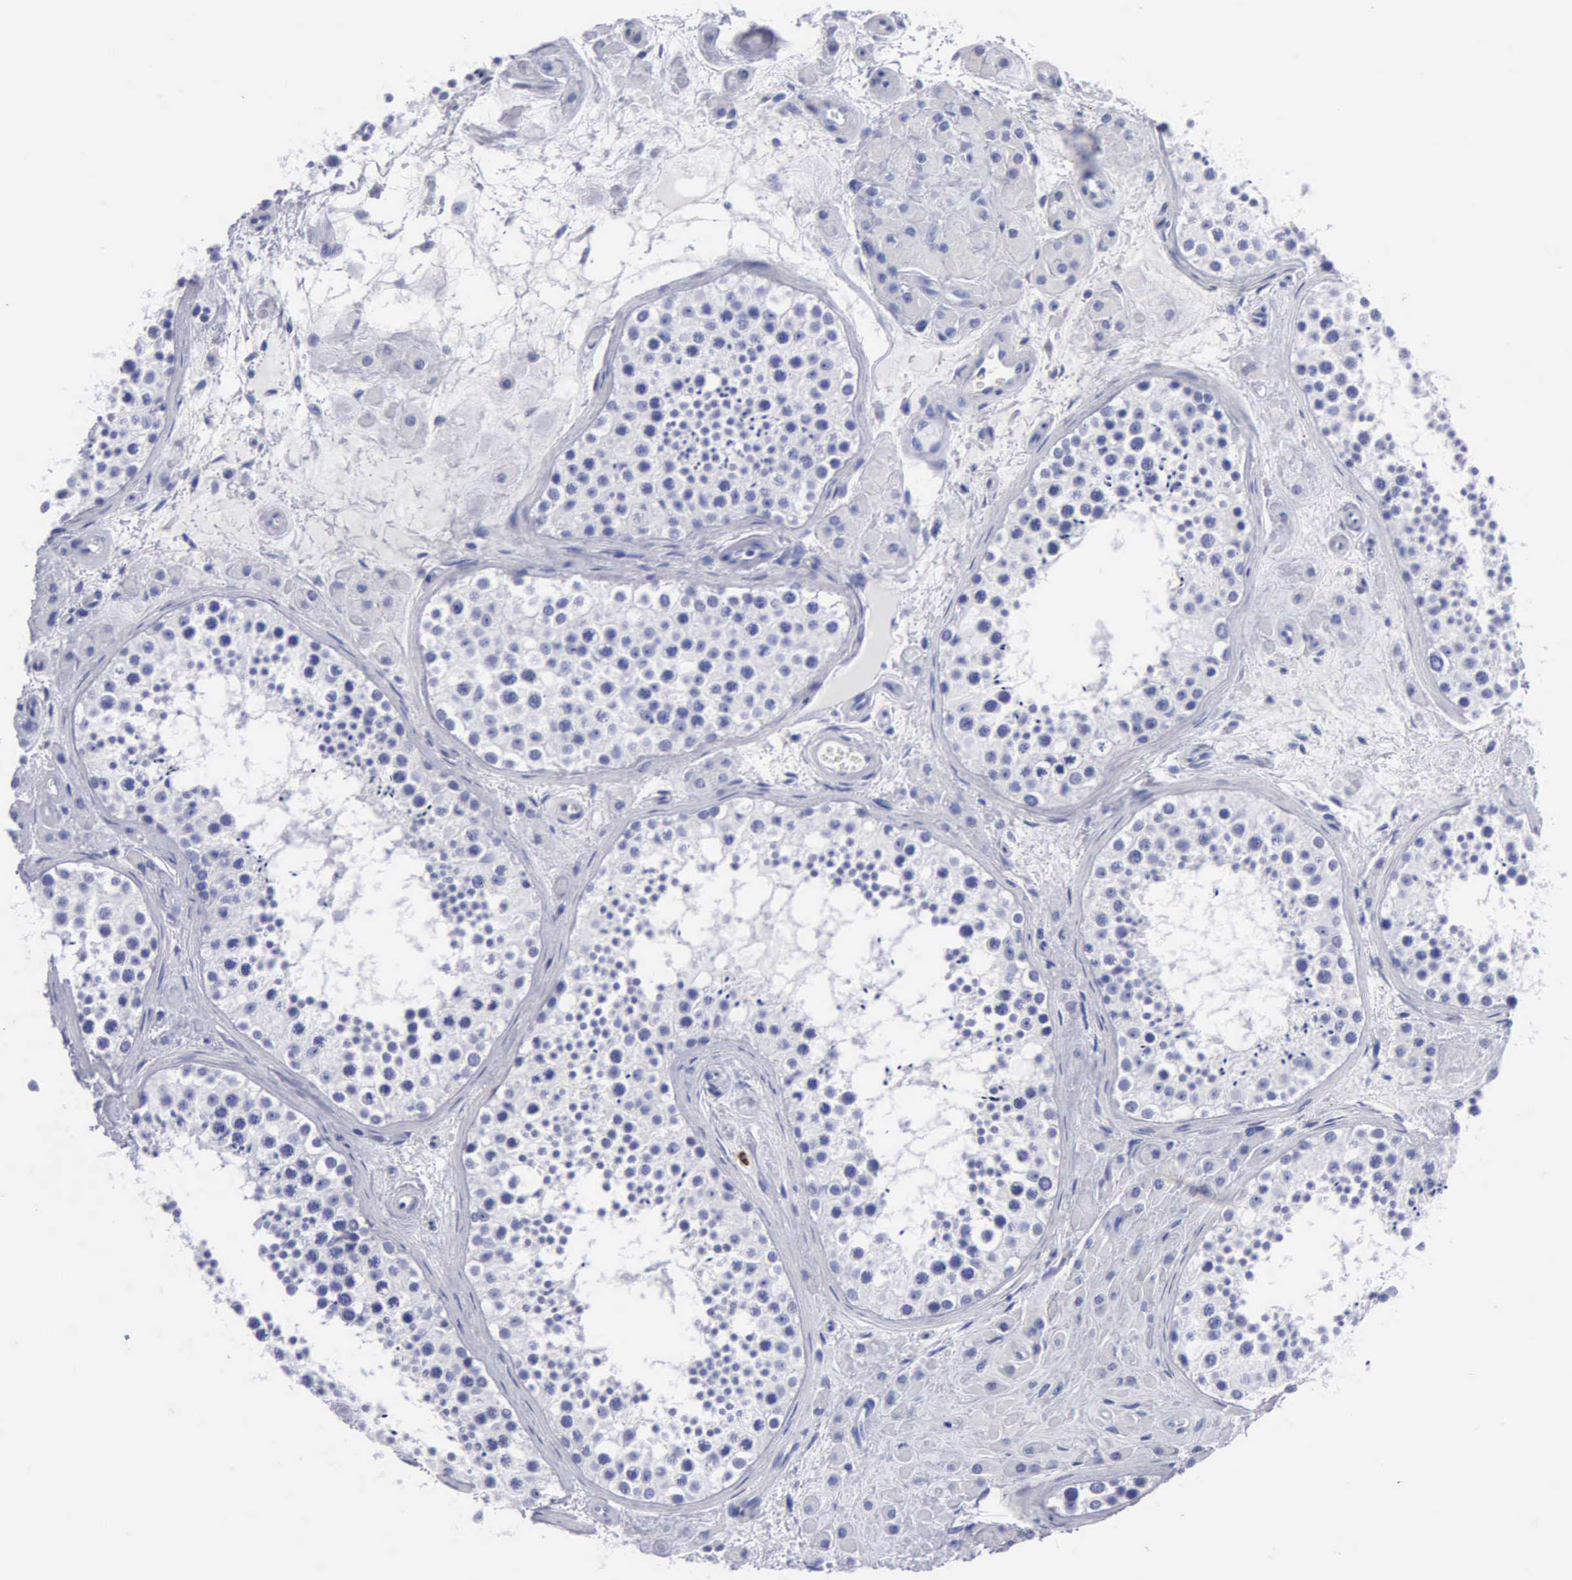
{"staining": {"intensity": "negative", "quantity": "none", "location": "none"}, "tissue": "testis", "cell_type": "Cells in seminiferous ducts", "image_type": "normal", "snomed": [{"axis": "morphology", "description": "Normal tissue, NOS"}, {"axis": "topography", "description": "Testis"}], "caption": "Benign testis was stained to show a protein in brown. There is no significant staining in cells in seminiferous ducts. The staining is performed using DAB brown chromogen with nuclei counter-stained in using hematoxylin.", "gene": "CTSG", "patient": {"sex": "male", "age": 38}}